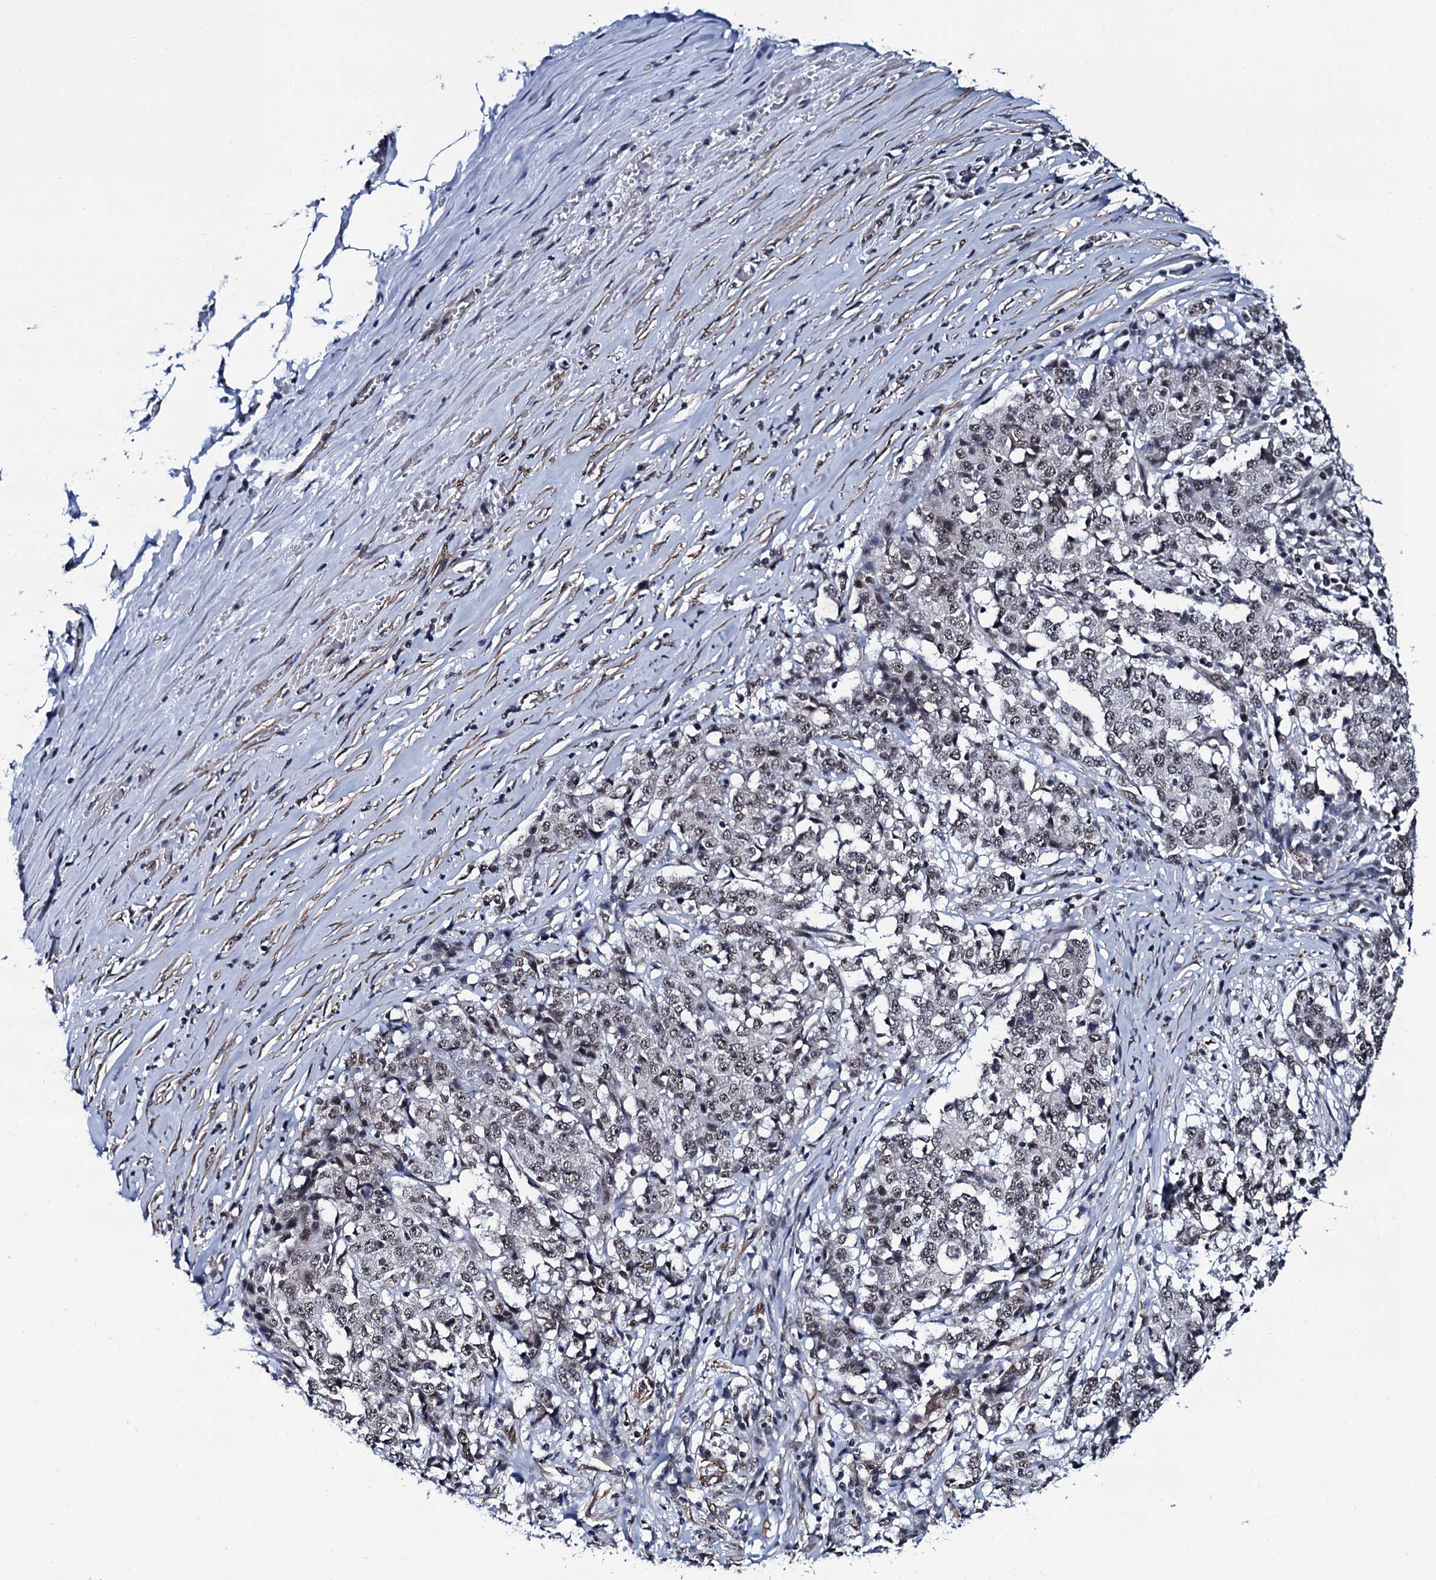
{"staining": {"intensity": "weak", "quantity": "25%-75%", "location": "nuclear"}, "tissue": "stomach cancer", "cell_type": "Tumor cells", "image_type": "cancer", "snomed": [{"axis": "morphology", "description": "Adenocarcinoma, NOS"}, {"axis": "topography", "description": "Stomach"}], "caption": "Stomach cancer (adenocarcinoma) stained with a brown dye shows weak nuclear positive staining in approximately 25%-75% of tumor cells.", "gene": "CWC15", "patient": {"sex": "male", "age": 59}}